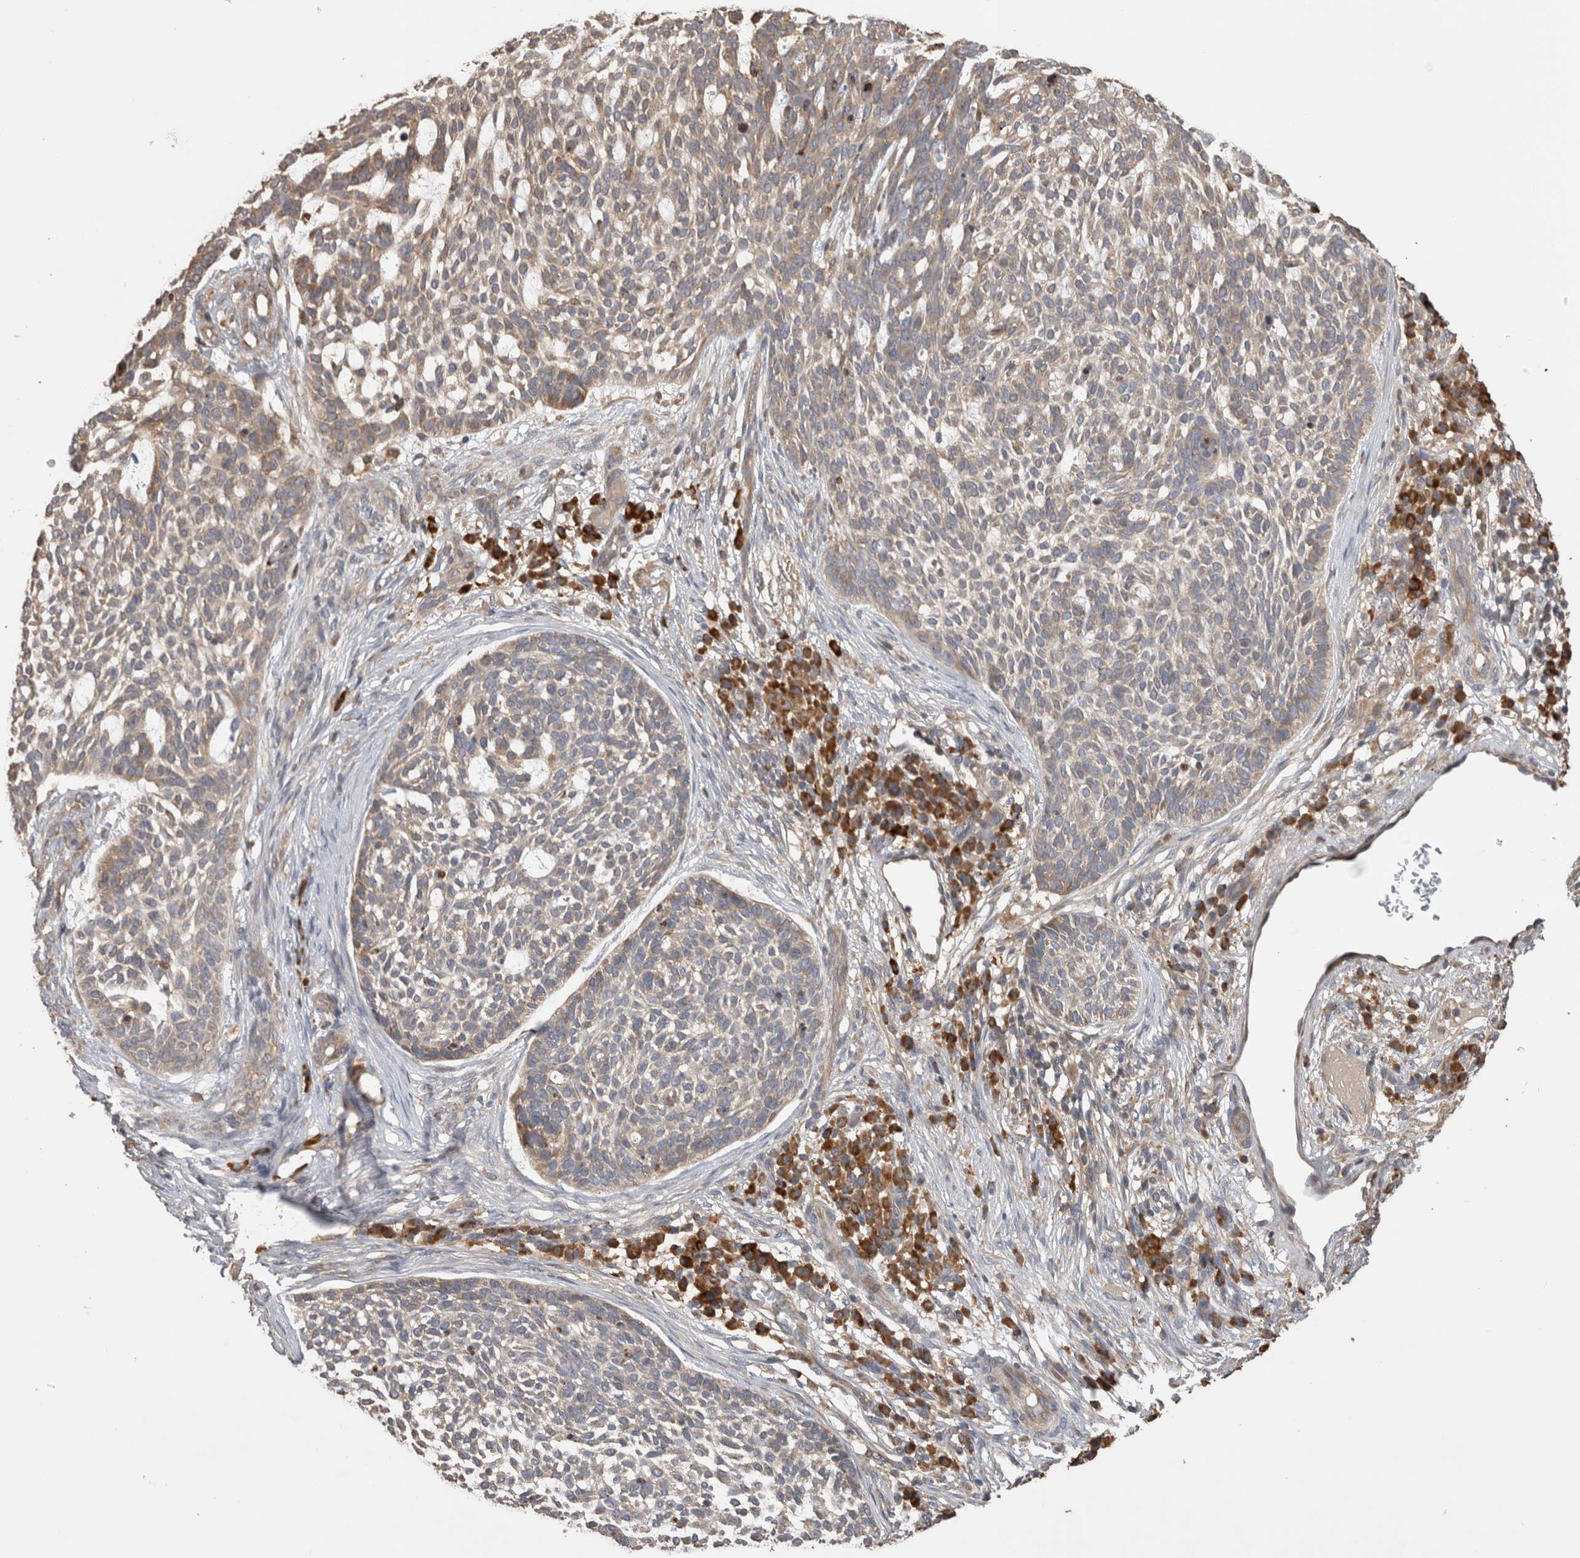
{"staining": {"intensity": "weak", "quantity": "<25%", "location": "cytoplasmic/membranous"}, "tissue": "skin cancer", "cell_type": "Tumor cells", "image_type": "cancer", "snomed": [{"axis": "morphology", "description": "Basal cell carcinoma"}, {"axis": "topography", "description": "Skin"}], "caption": "Protein analysis of skin cancer (basal cell carcinoma) shows no significant positivity in tumor cells.", "gene": "TBCE", "patient": {"sex": "female", "age": 64}}